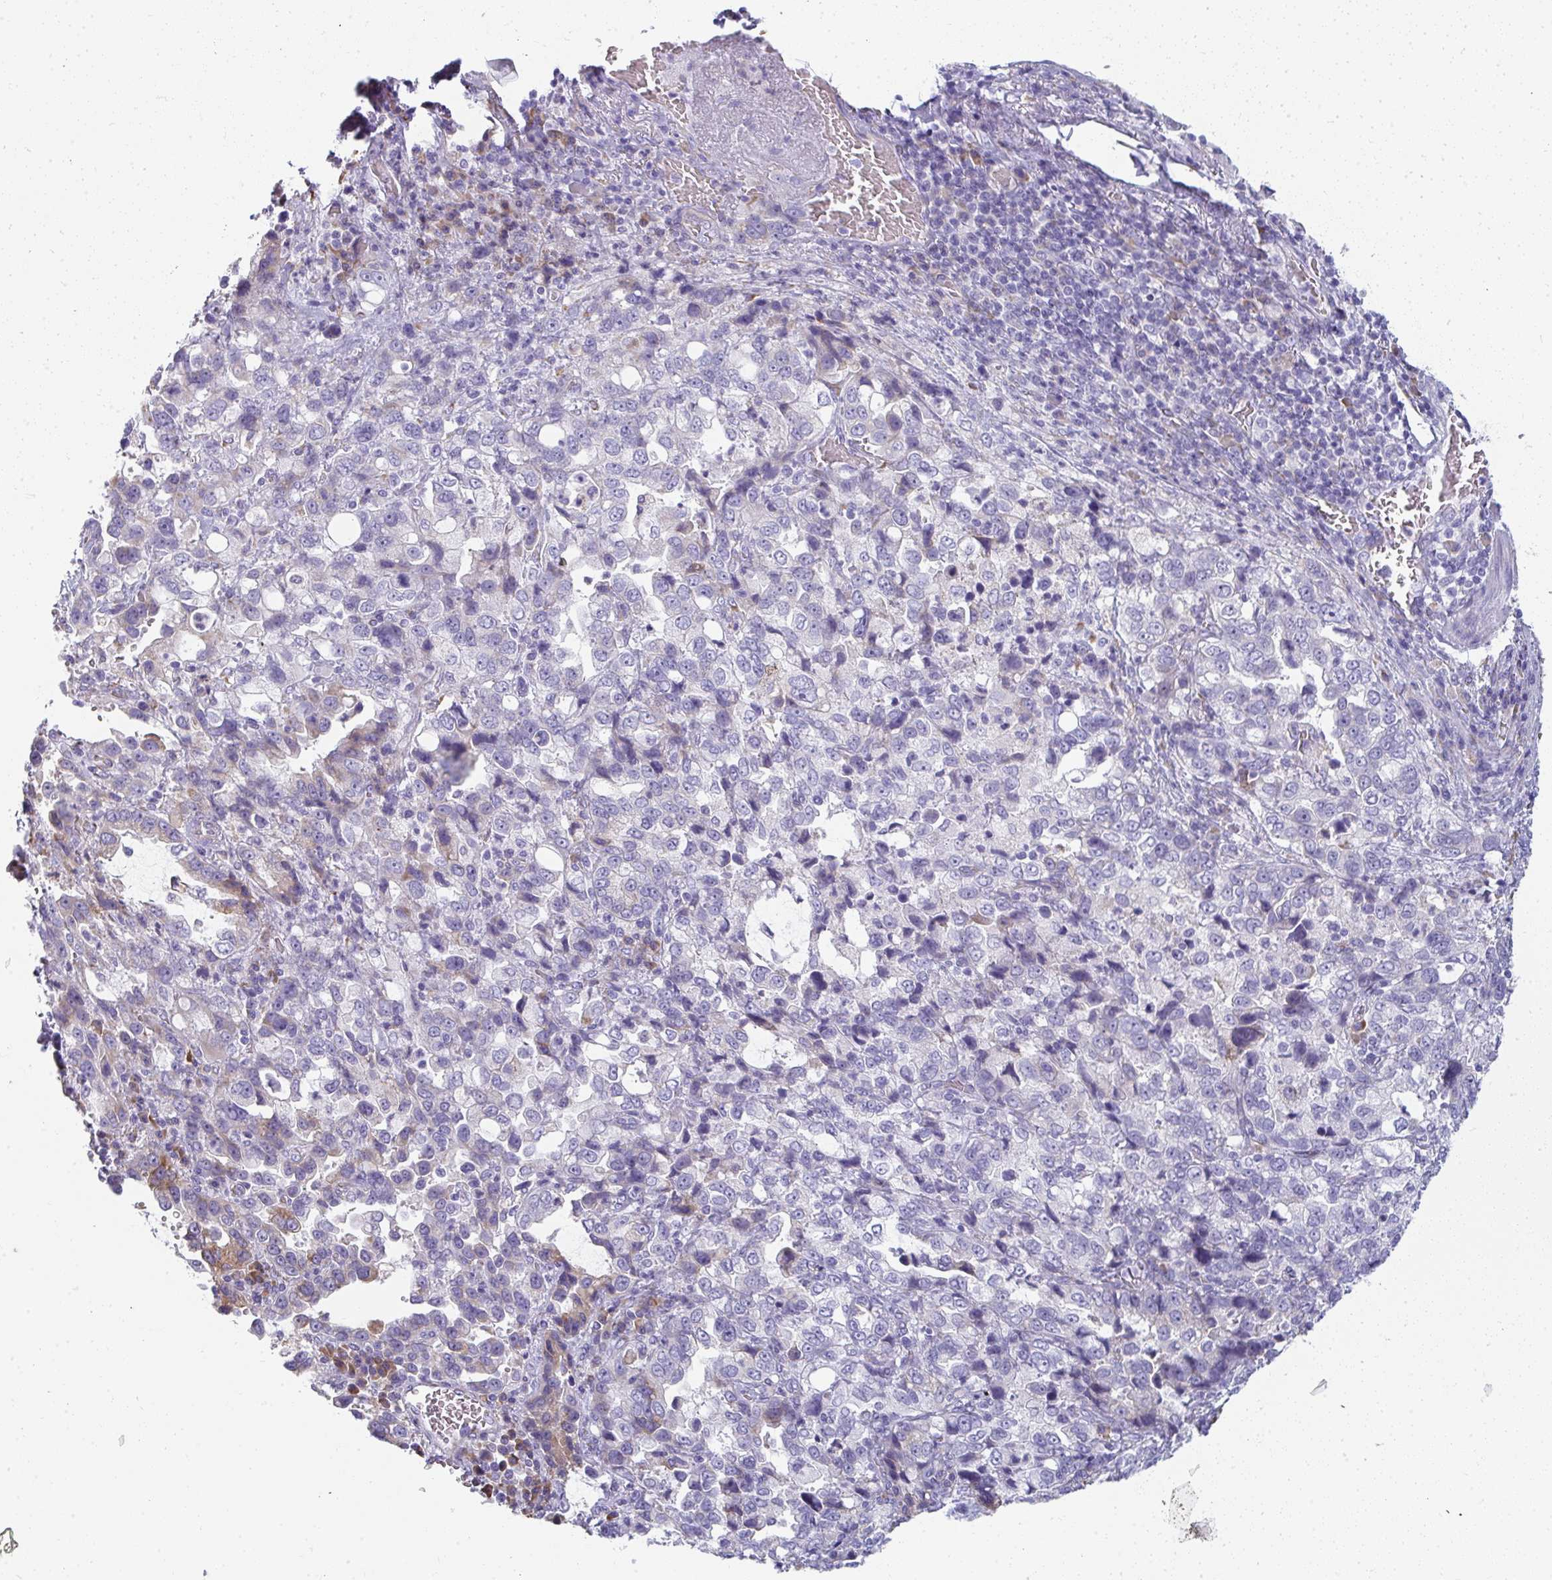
{"staining": {"intensity": "negative", "quantity": "none", "location": "none"}, "tissue": "stomach cancer", "cell_type": "Tumor cells", "image_type": "cancer", "snomed": [{"axis": "morphology", "description": "Adenocarcinoma, NOS"}, {"axis": "topography", "description": "Stomach, upper"}], "caption": "Protein analysis of stomach cancer exhibits no significant staining in tumor cells. (DAB (3,3'-diaminobenzidine) immunohistochemistry (IHC) with hematoxylin counter stain).", "gene": "SHROOM1", "patient": {"sex": "female", "age": 81}}